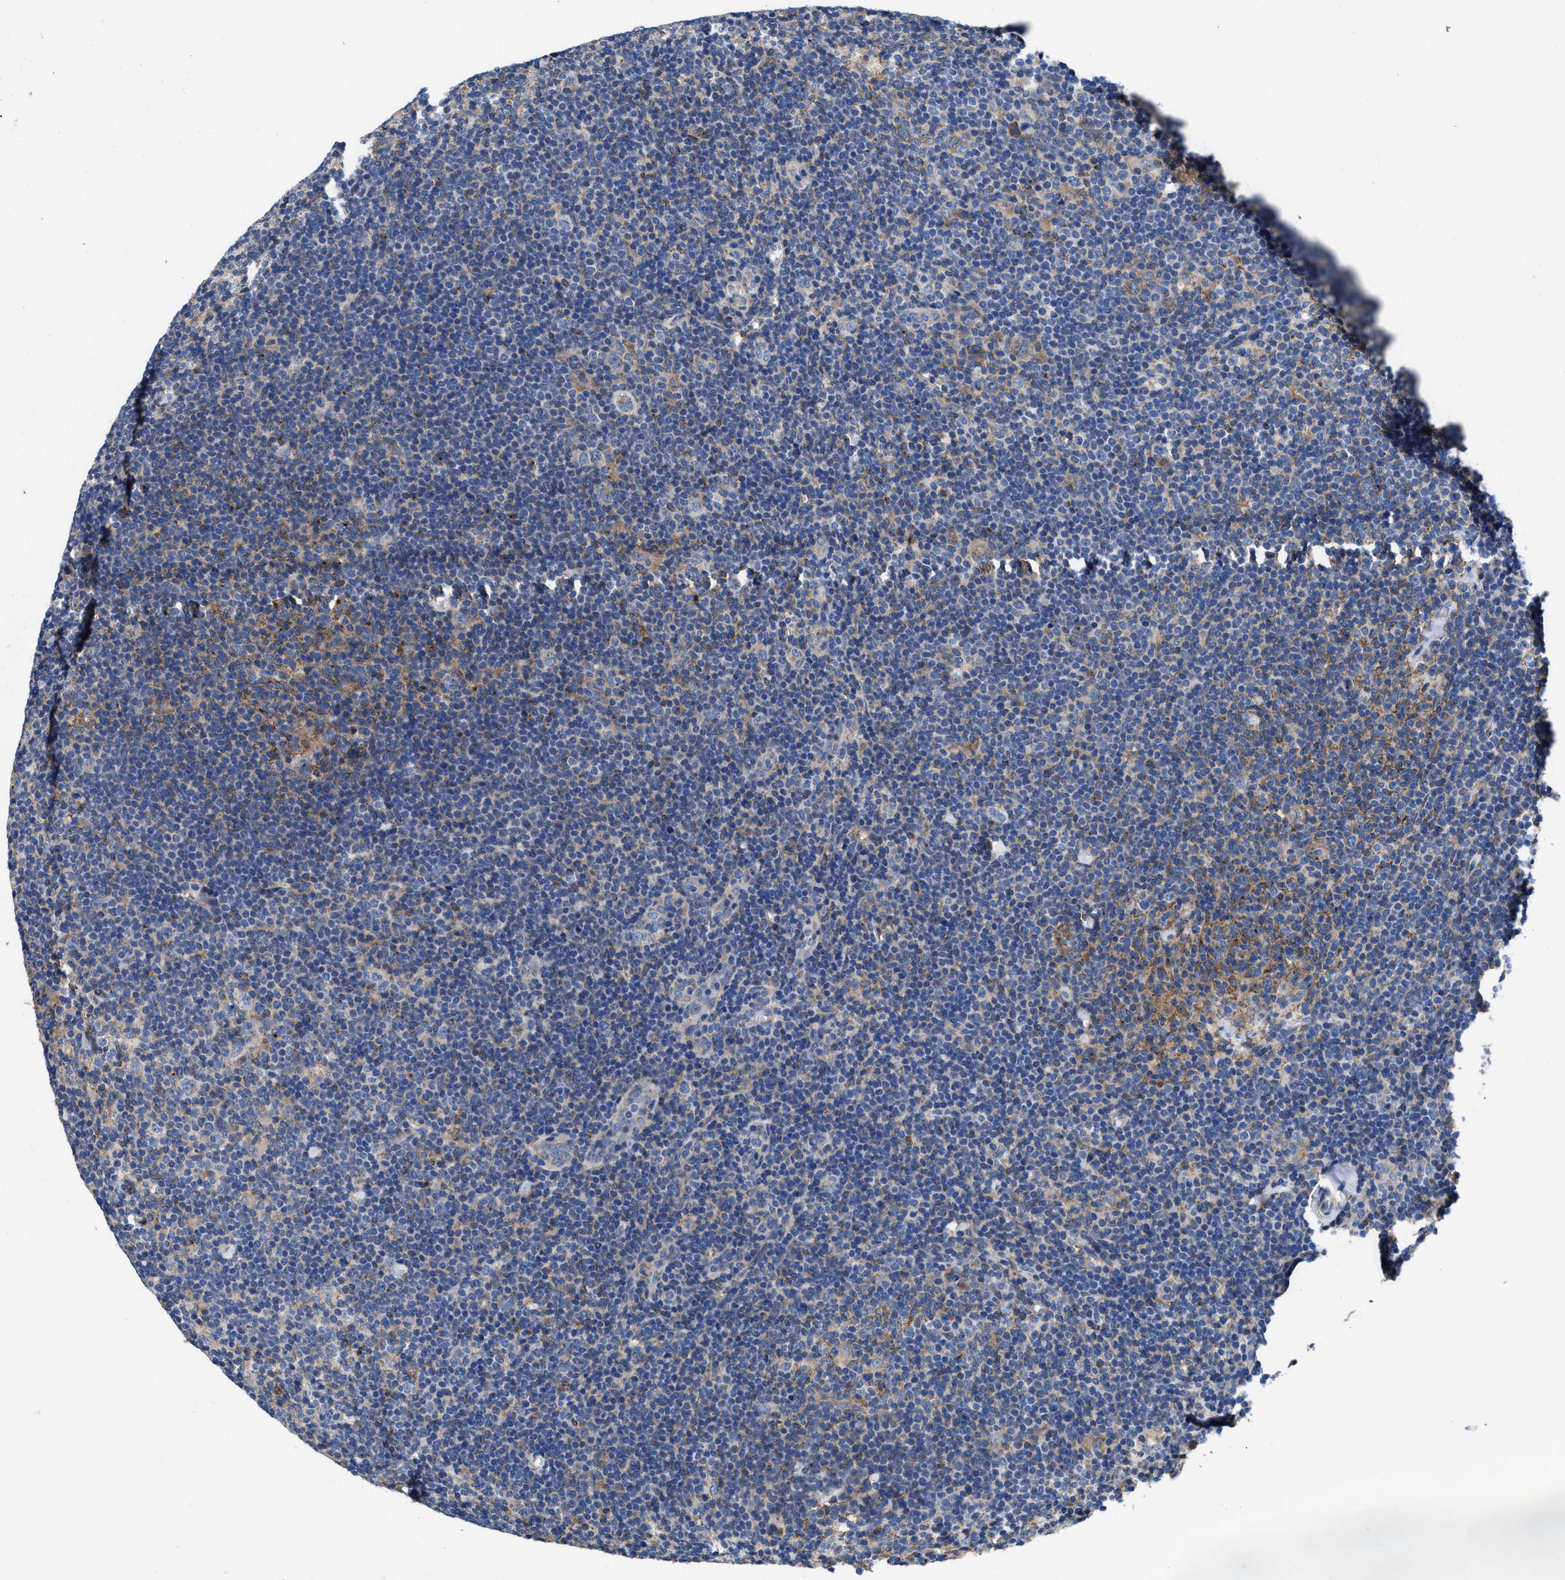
{"staining": {"intensity": "weak", "quantity": "25%-75%", "location": "cytoplasmic/membranous"}, "tissue": "lymphoma", "cell_type": "Tumor cells", "image_type": "cancer", "snomed": [{"axis": "morphology", "description": "Hodgkin's disease, NOS"}, {"axis": "topography", "description": "Lymph node"}], "caption": "A brown stain highlights weak cytoplasmic/membranous staining of a protein in lymphoma tumor cells. The staining was performed using DAB (3,3'-diaminobenzidine), with brown indicating positive protein expression. Nuclei are stained blue with hematoxylin.", "gene": "TMEM30A", "patient": {"sex": "female", "age": 57}}